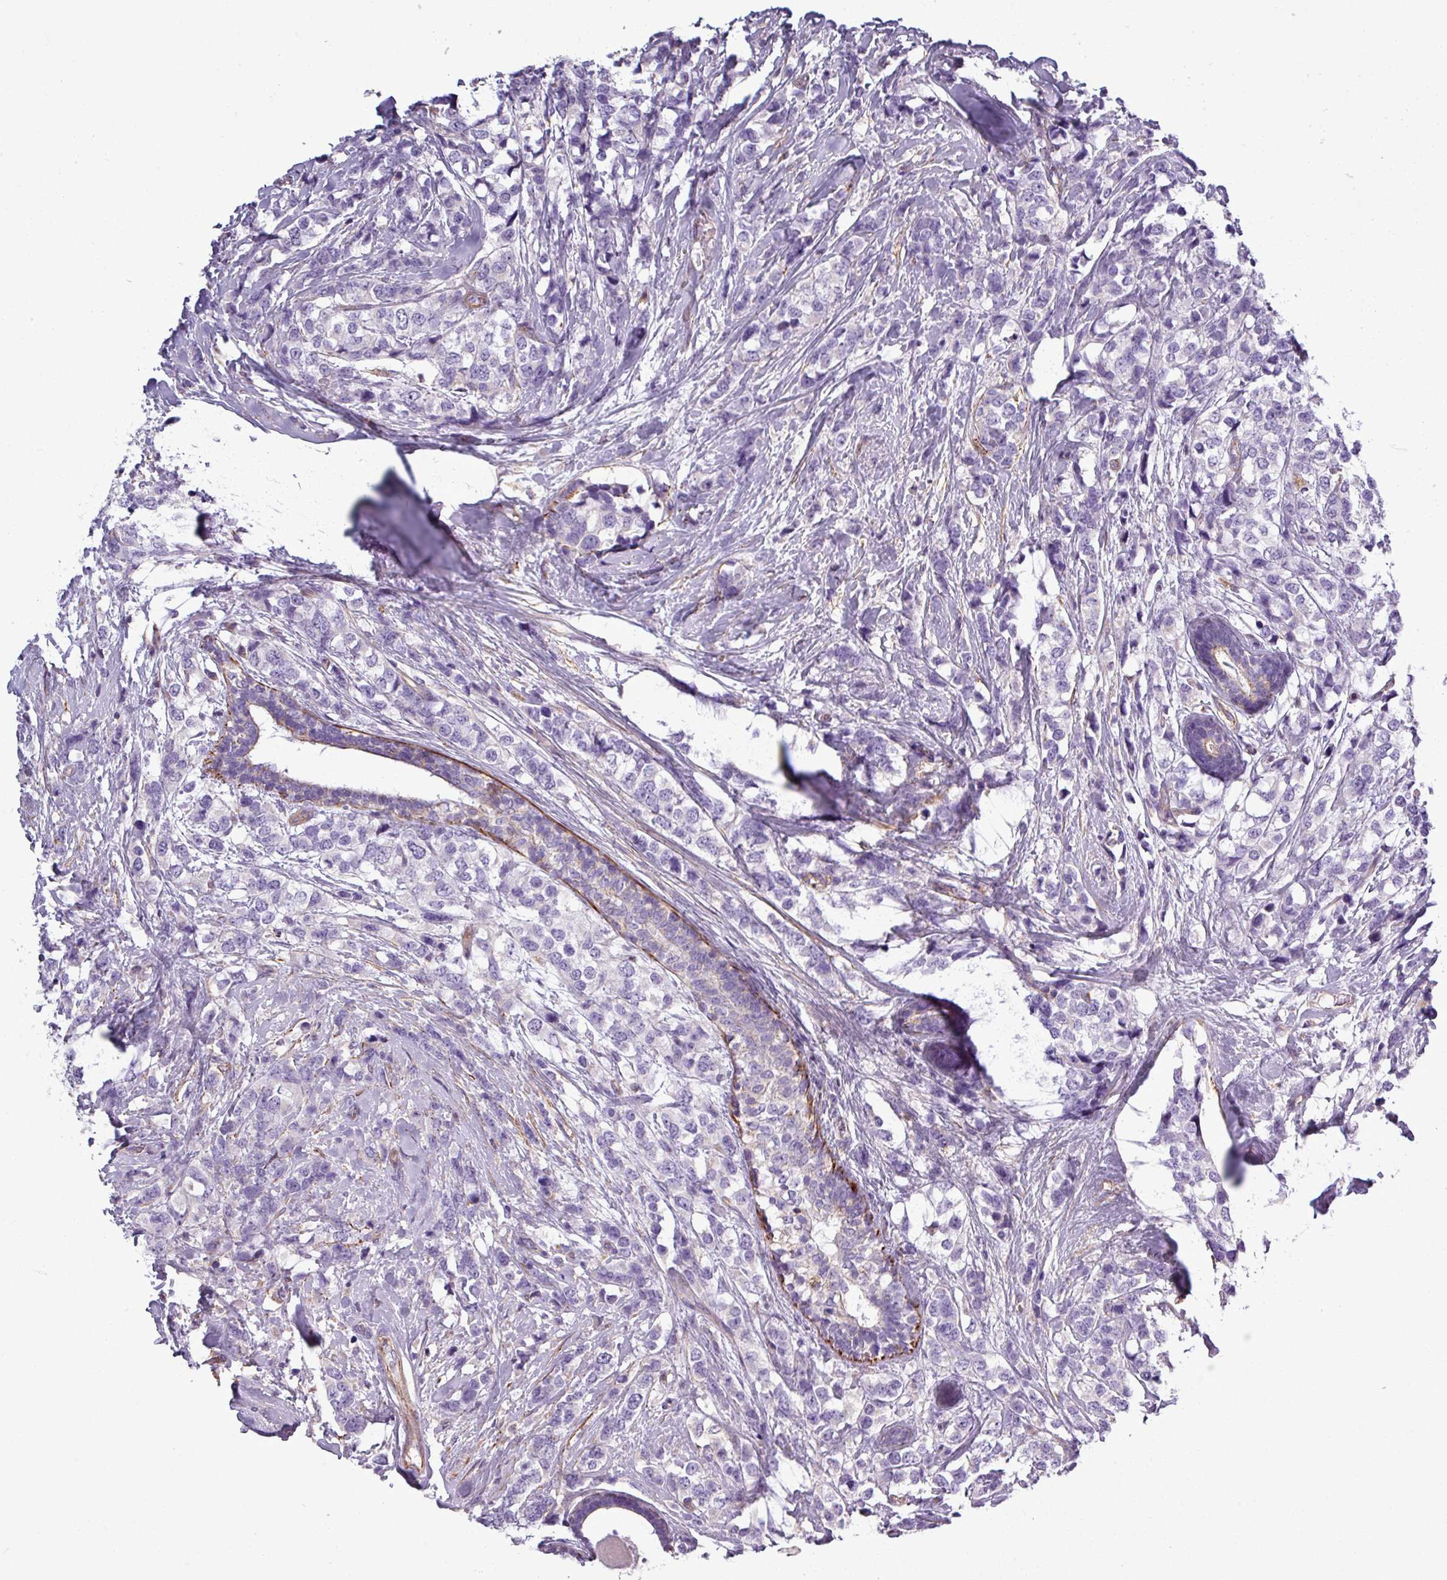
{"staining": {"intensity": "negative", "quantity": "none", "location": "none"}, "tissue": "breast cancer", "cell_type": "Tumor cells", "image_type": "cancer", "snomed": [{"axis": "morphology", "description": "Lobular carcinoma"}, {"axis": "topography", "description": "Breast"}], "caption": "There is no significant staining in tumor cells of lobular carcinoma (breast). (DAB (3,3'-diaminobenzidine) immunohistochemistry visualized using brightfield microscopy, high magnification).", "gene": "BTN2A2", "patient": {"sex": "female", "age": 59}}